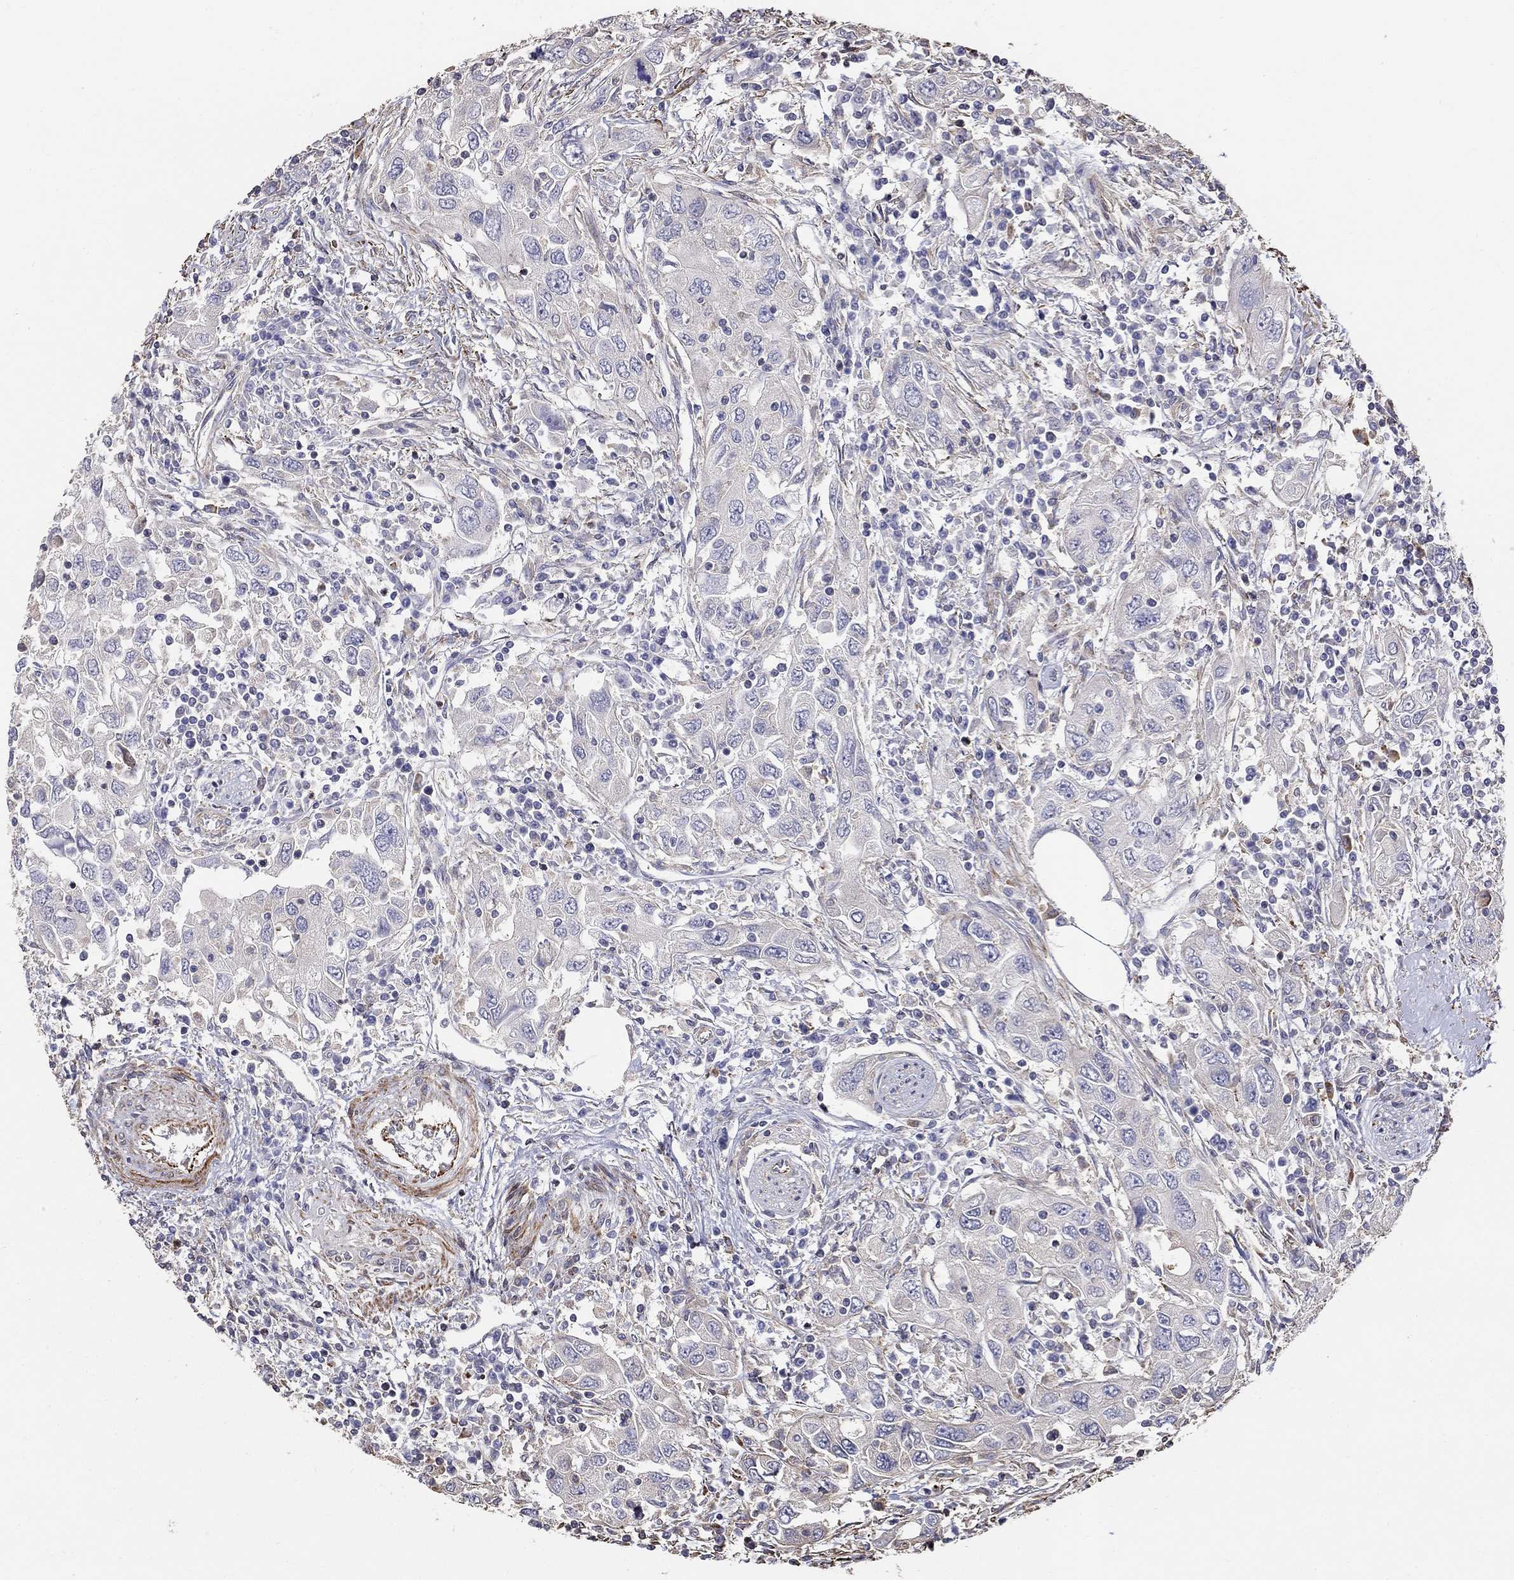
{"staining": {"intensity": "negative", "quantity": "none", "location": "none"}, "tissue": "urothelial cancer", "cell_type": "Tumor cells", "image_type": "cancer", "snomed": [{"axis": "morphology", "description": "Urothelial carcinoma, High grade"}, {"axis": "topography", "description": "Urinary bladder"}], "caption": "This histopathology image is of urothelial cancer stained with IHC to label a protein in brown with the nuclei are counter-stained blue. There is no expression in tumor cells.", "gene": "NPHP1", "patient": {"sex": "male", "age": 76}}